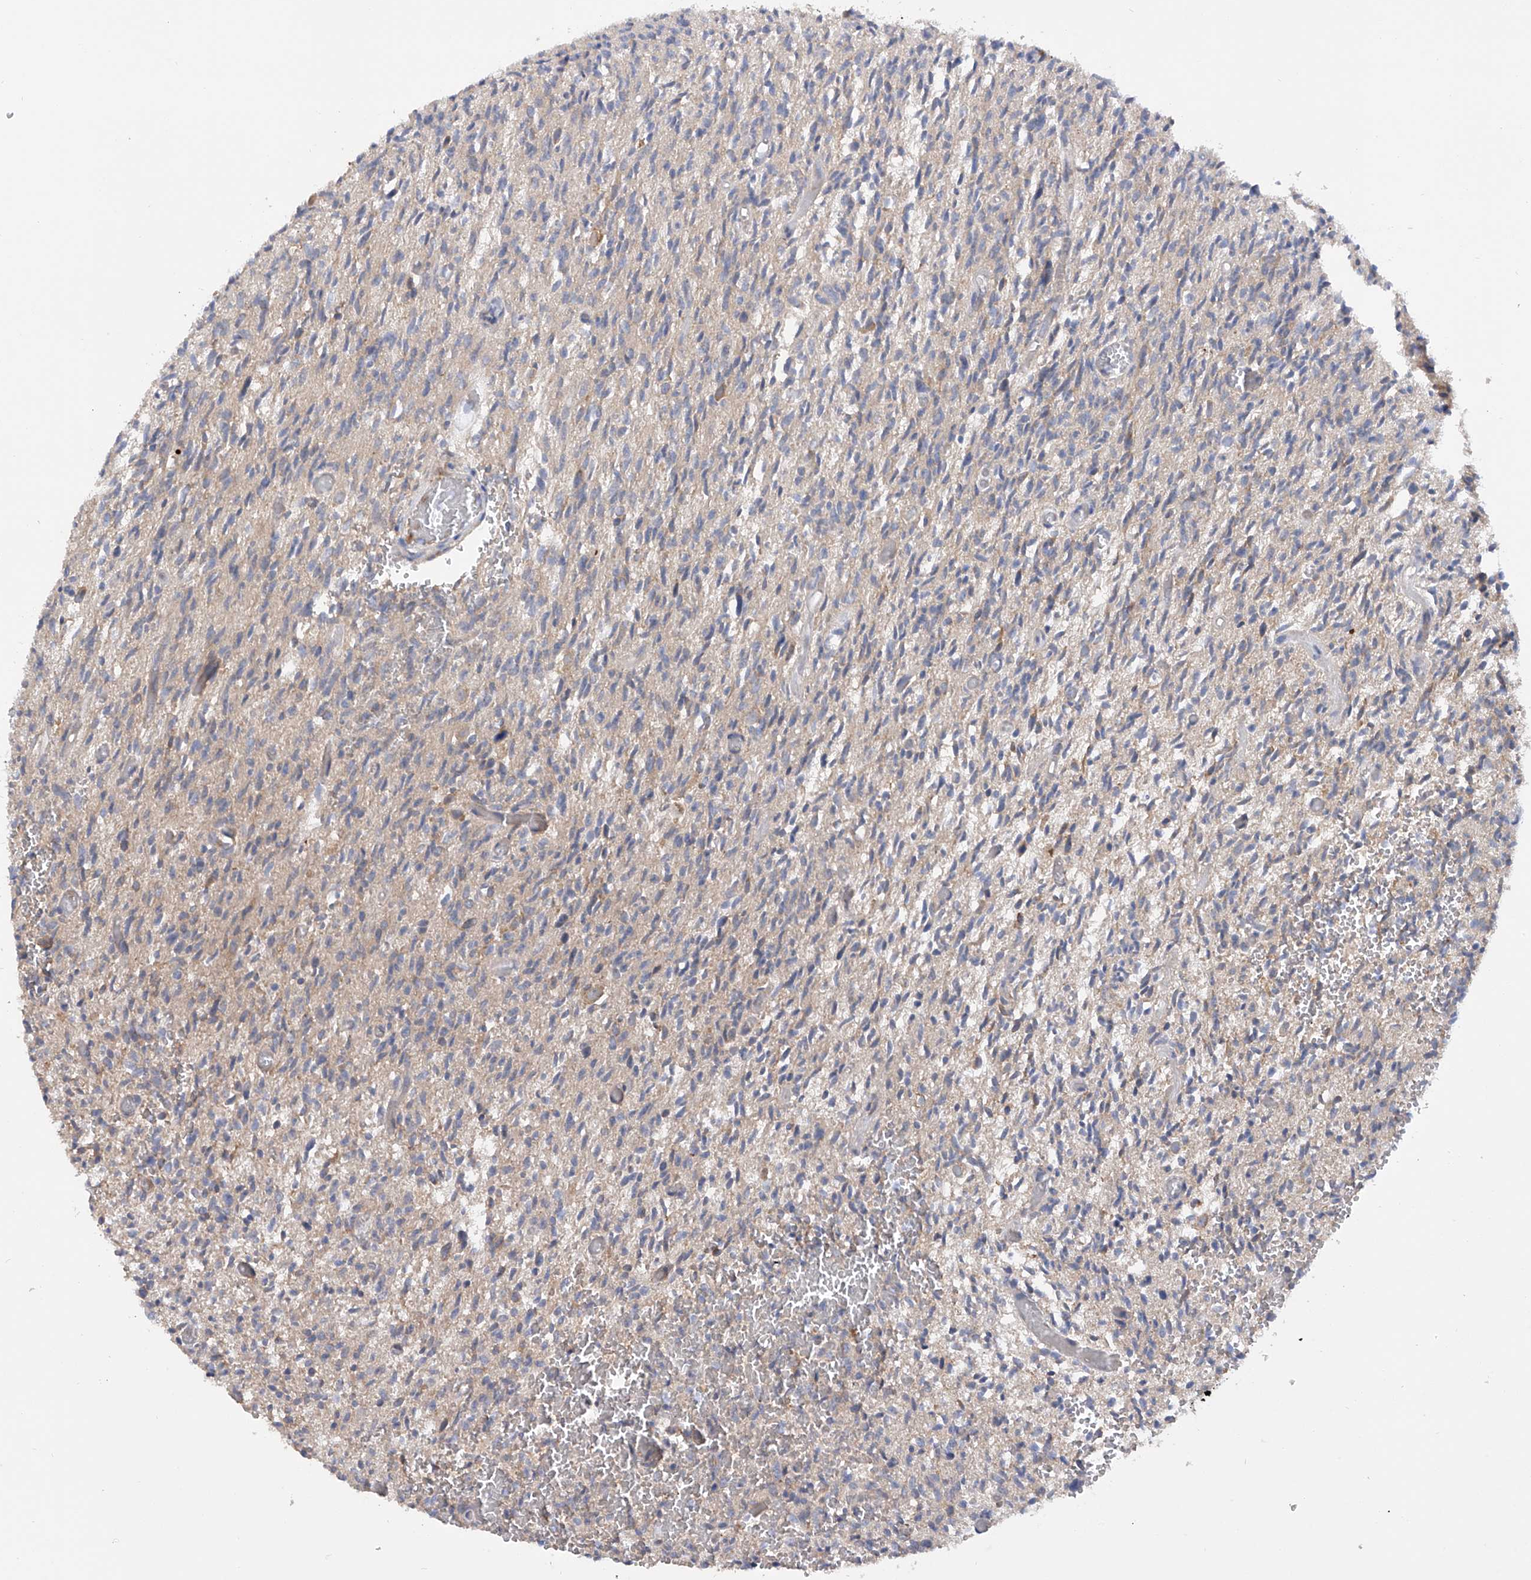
{"staining": {"intensity": "weak", "quantity": "<25%", "location": "cytoplasmic/membranous"}, "tissue": "glioma", "cell_type": "Tumor cells", "image_type": "cancer", "snomed": [{"axis": "morphology", "description": "Glioma, malignant, High grade"}, {"axis": "topography", "description": "Brain"}], "caption": "IHC photomicrograph of neoplastic tissue: human glioma stained with DAB (3,3'-diaminobenzidine) shows no significant protein expression in tumor cells. The staining is performed using DAB (3,3'-diaminobenzidine) brown chromogen with nuclei counter-stained in using hematoxylin.", "gene": "NUDT17", "patient": {"sex": "female", "age": 57}}